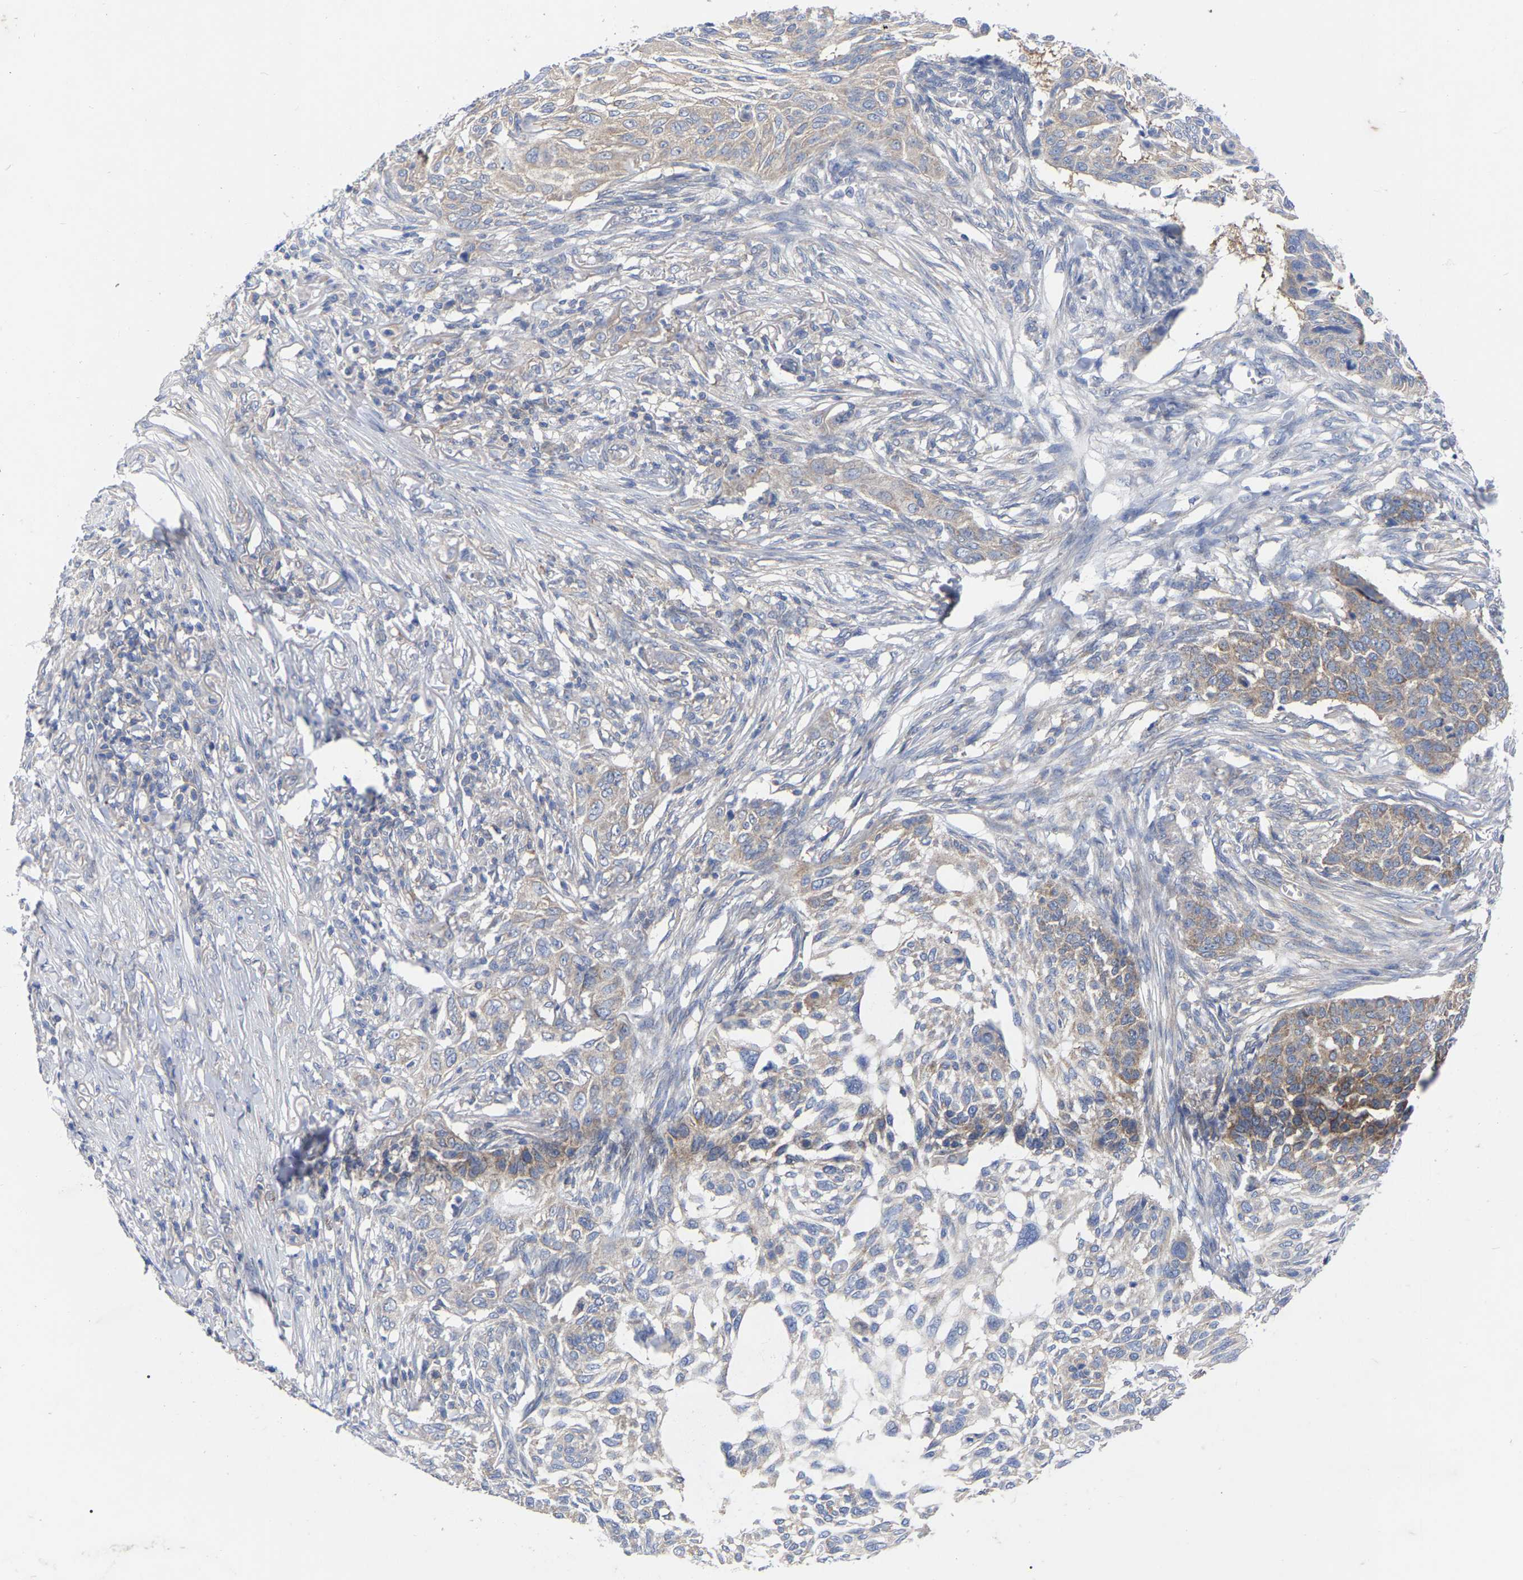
{"staining": {"intensity": "weak", "quantity": "<25%", "location": "cytoplasmic/membranous"}, "tissue": "skin cancer", "cell_type": "Tumor cells", "image_type": "cancer", "snomed": [{"axis": "morphology", "description": "Basal cell carcinoma"}, {"axis": "topography", "description": "Skin"}], "caption": "IHC image of neoplastic tissue: human skin basal cell carcinoma stained with DAB demonstrates no significant protein expression in tumor cells.", "gene": "TCP1", "patient": {"sex": "male", "age": 85}}